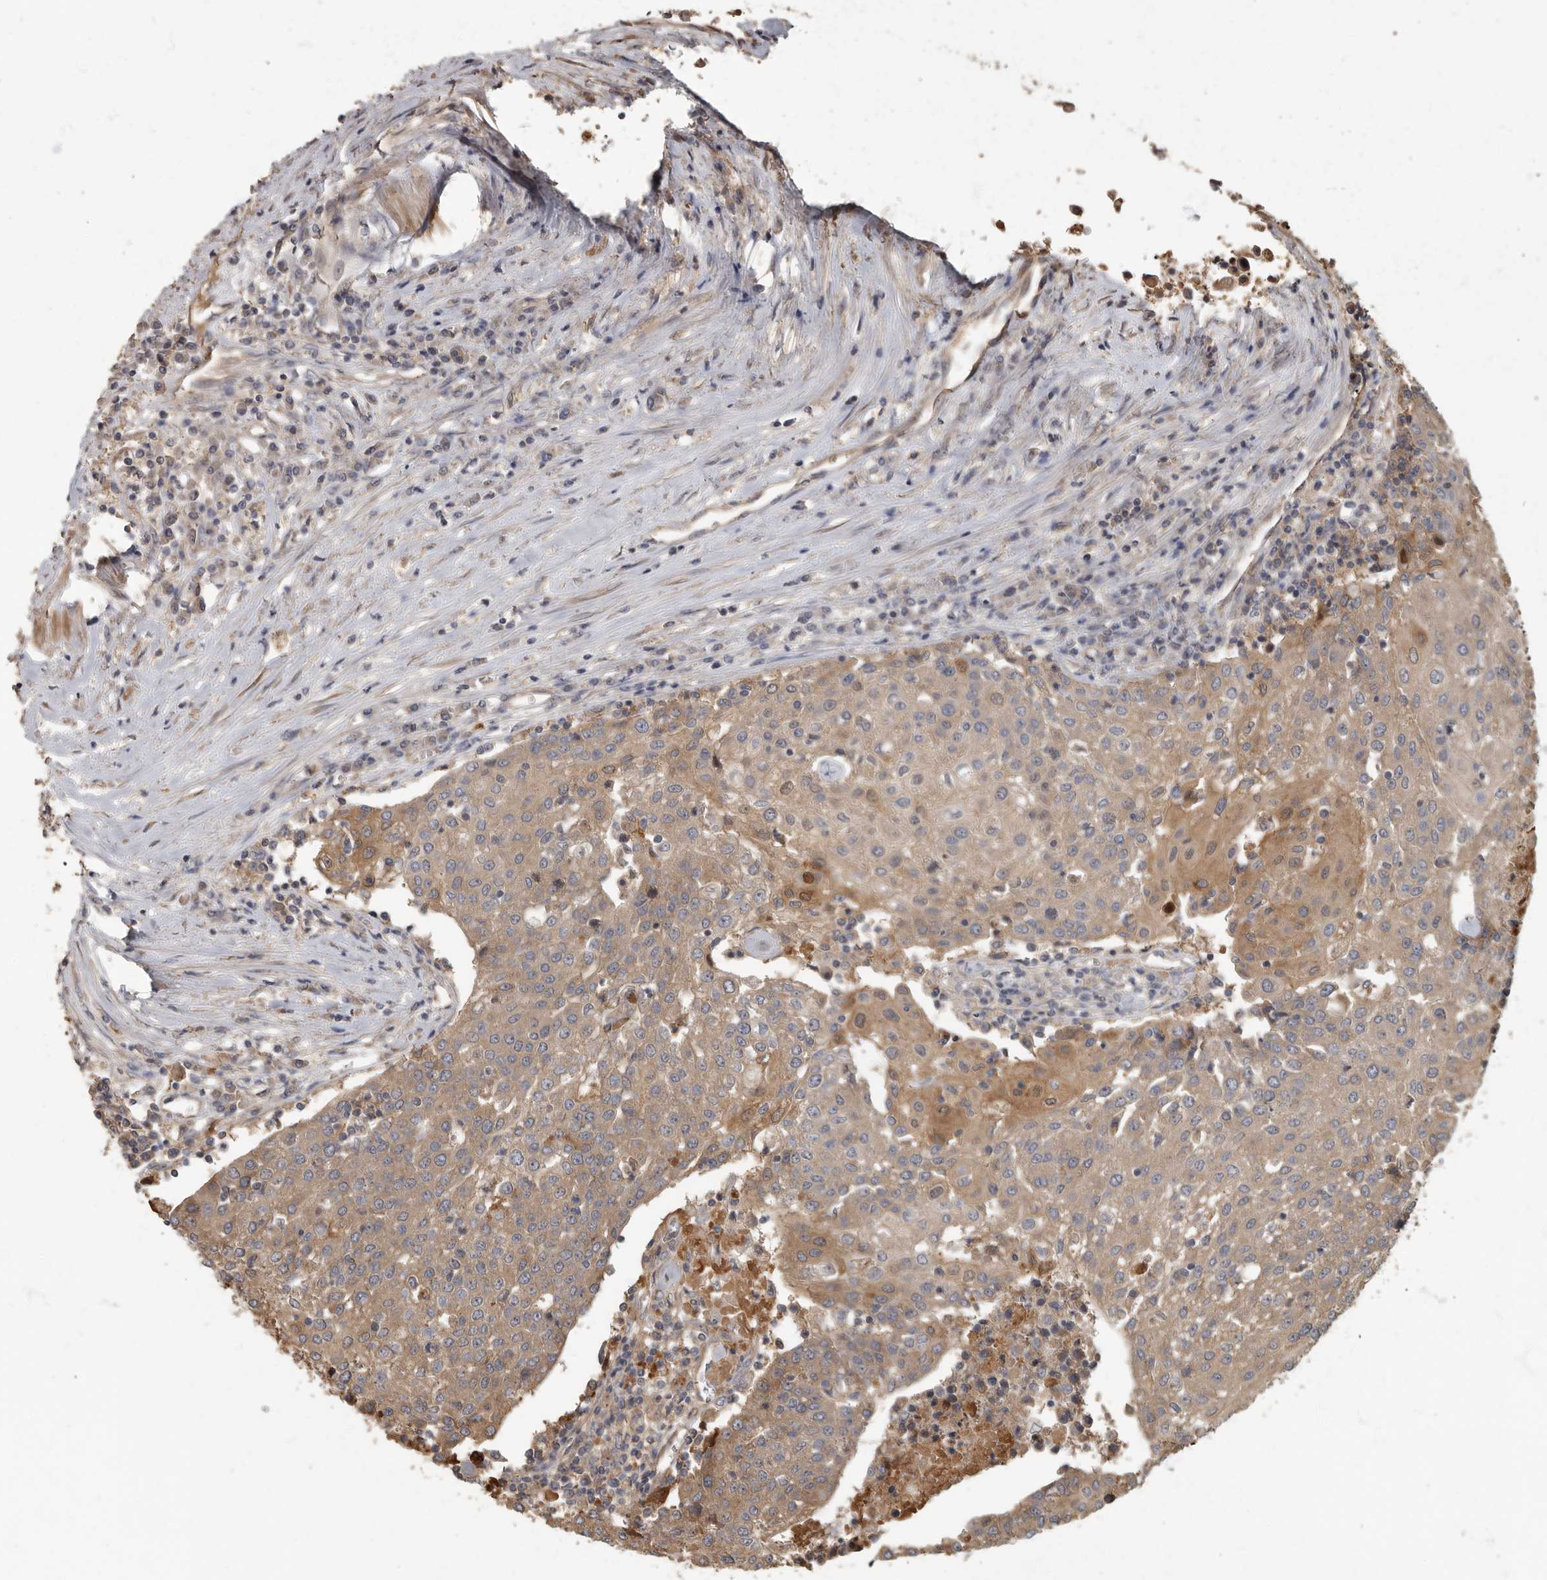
{"staining": {"intensity": "moderate", "quantity": ">75%", "location": "cytoplasmic/membranous"}, "tissue": "urothelial cancer", "cell_type": "Tumor cells", "image_type": "cancer", "snomed": [{"axis": "morphology", "description": "Urothelial carcinoma, High grade"}, {"axis": "topography", "description": "Urinary bladder"}], "caption": "Urothelial cancer stained for a protein (brown) reveals moderate cytoplasmic/membranous positive positivity in about >75% of tumor cells.", "gene": "DAAM1", "patient": {"sex": "female", "age": 85}}